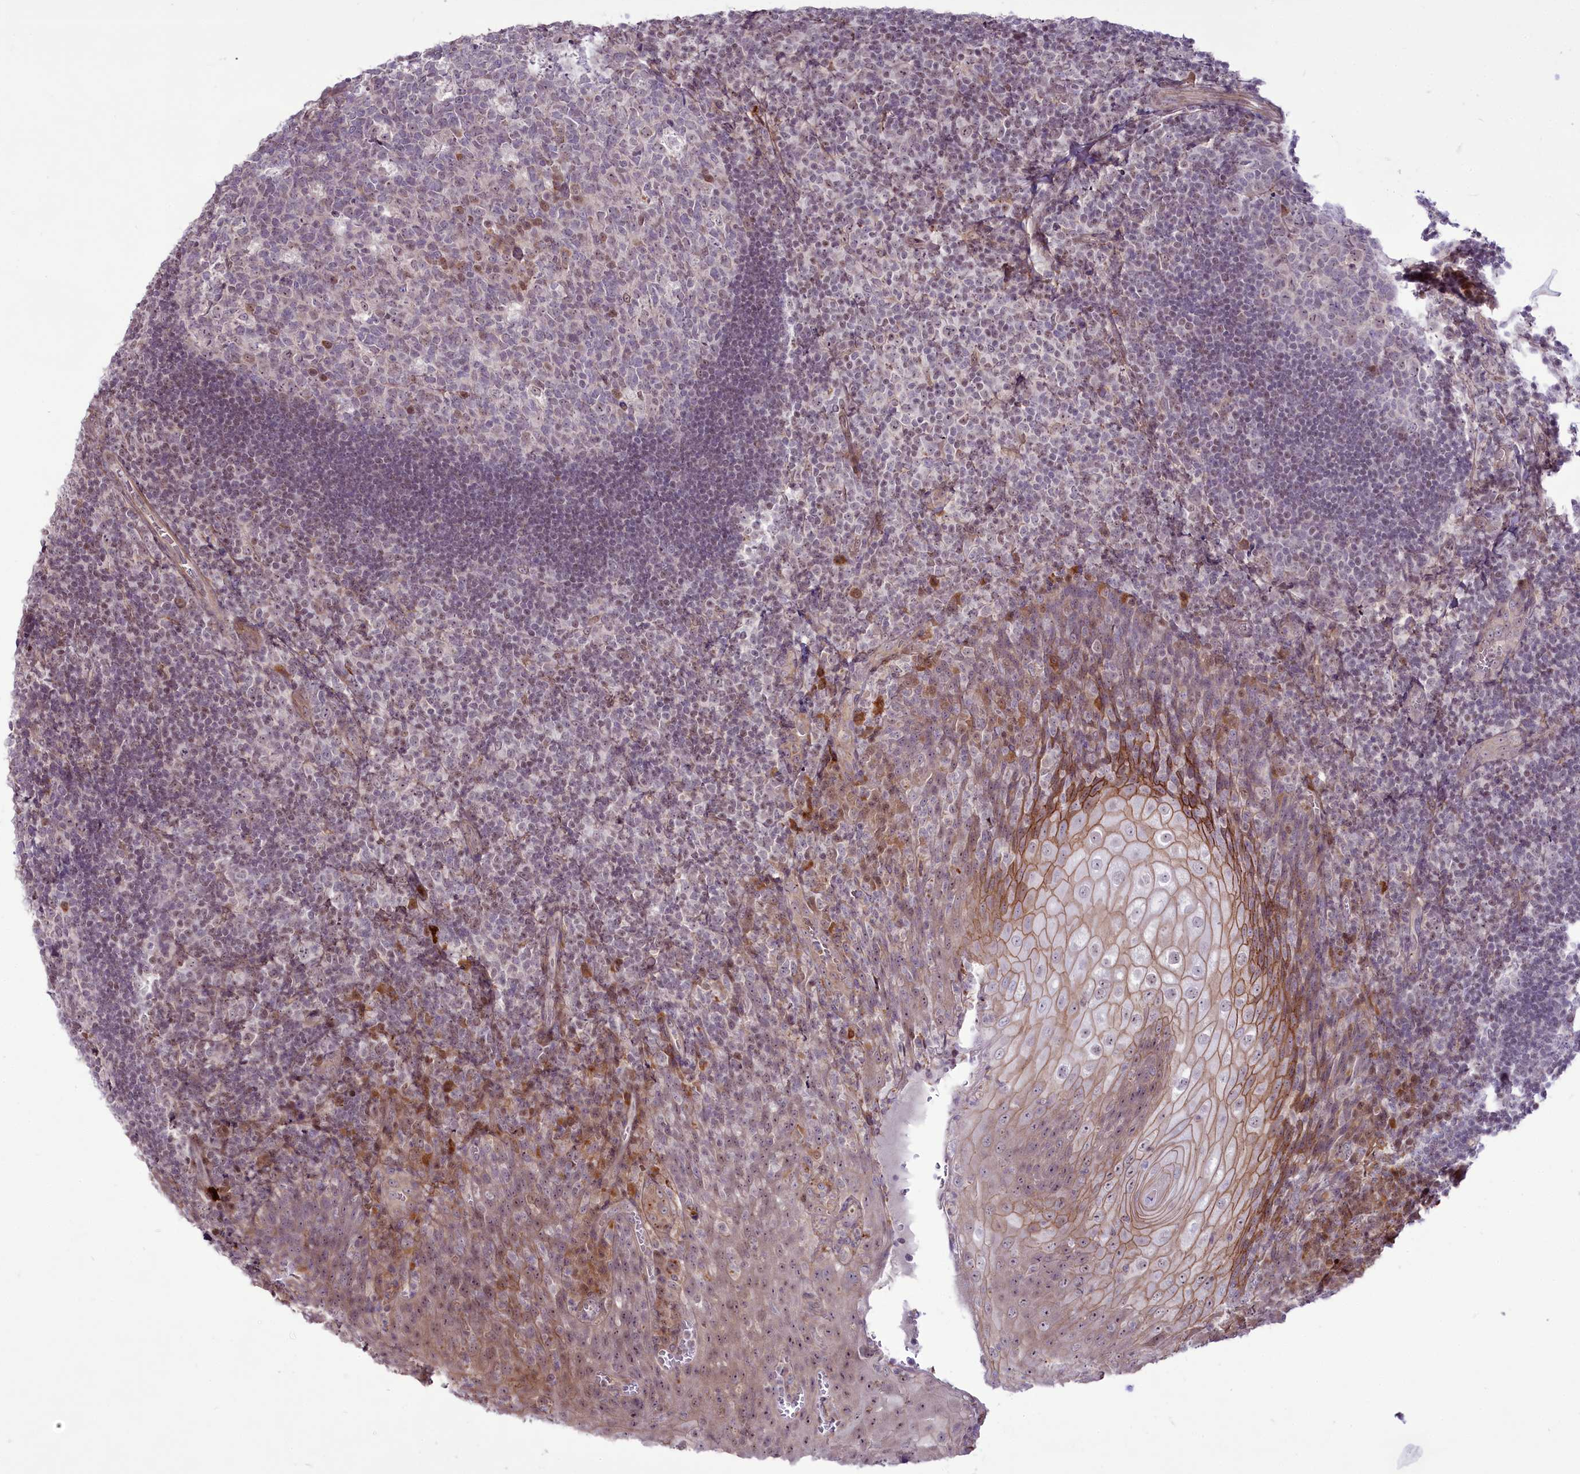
{"staining": {"intensity": "moderate", "quantity": "<25%", "location": "nuclear"}, "tissue": "tonsil", "cell_type": "Germinal center cells", "image_type": "normal", "snomed": [{"axis": "morphology", "description": "Normal tissue, NOS"}, {"axis": "topography", "description": "Tonsil"}], "caption": "Brown immunohistochemical staining in normal tonsil shows moderate nuclear positivity in approximately <25% of germinal center cells.", "gene": "RSBN1", "patient": {"sex": "male", "age": 17}}